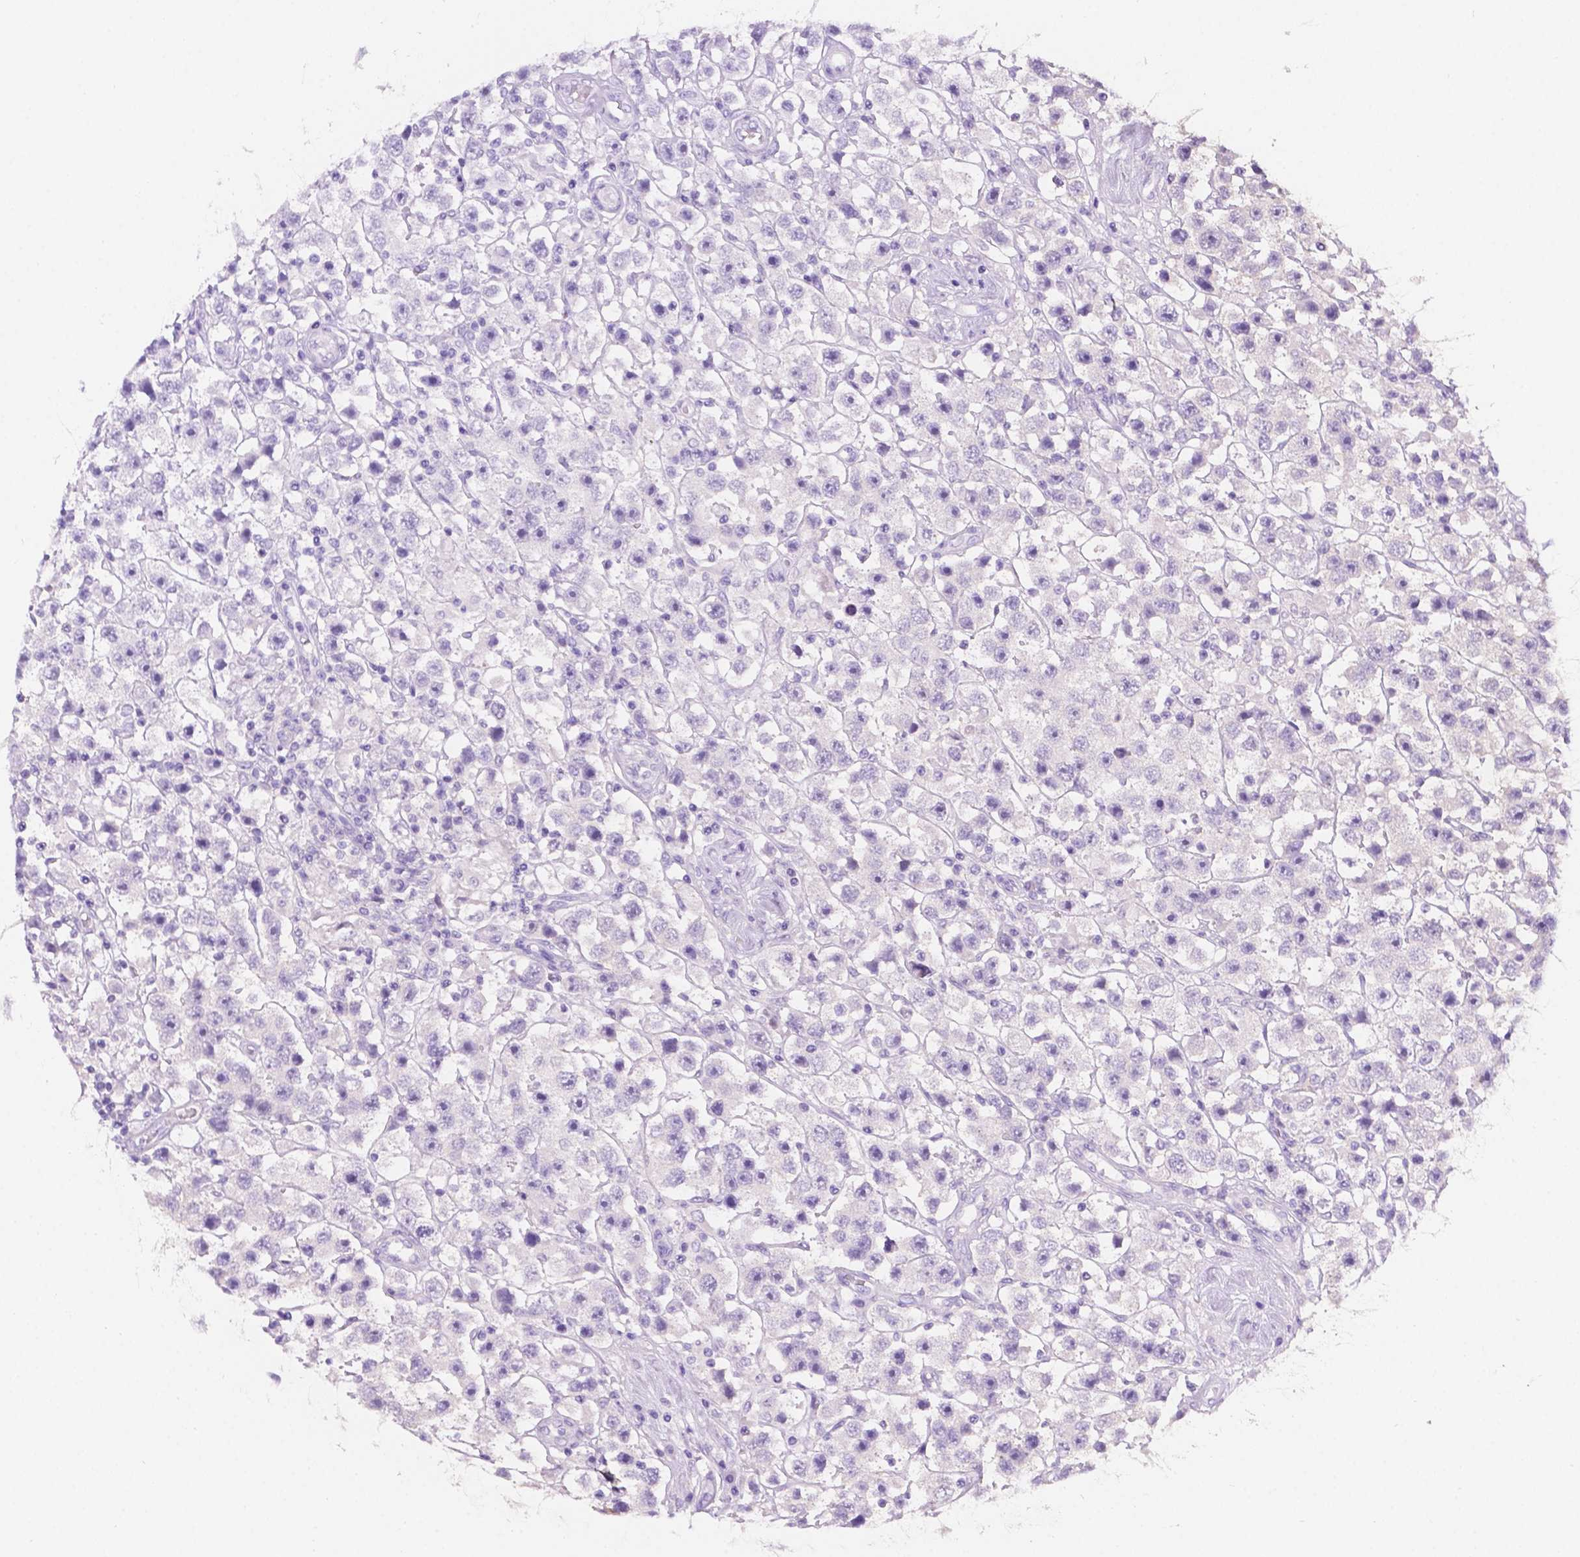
{"staining": {"intensity": "negative", "quantity": "none", "location": "none"}, "tissue": "testis cancer", "cell_type": "Tumor cells", "image_type": "cancer", "snomed": [{"axis": "morphology", "description": "Seminoma, NOS"}, {"axis": "topography", "description": "Testis"}], "caption": "Human seminoma (testis) stained for a protein using immunohistochemistry reveals no positivity in tumor cells.", "gene": "SBSN", "patient": {"sex": "male", "age": 45}}